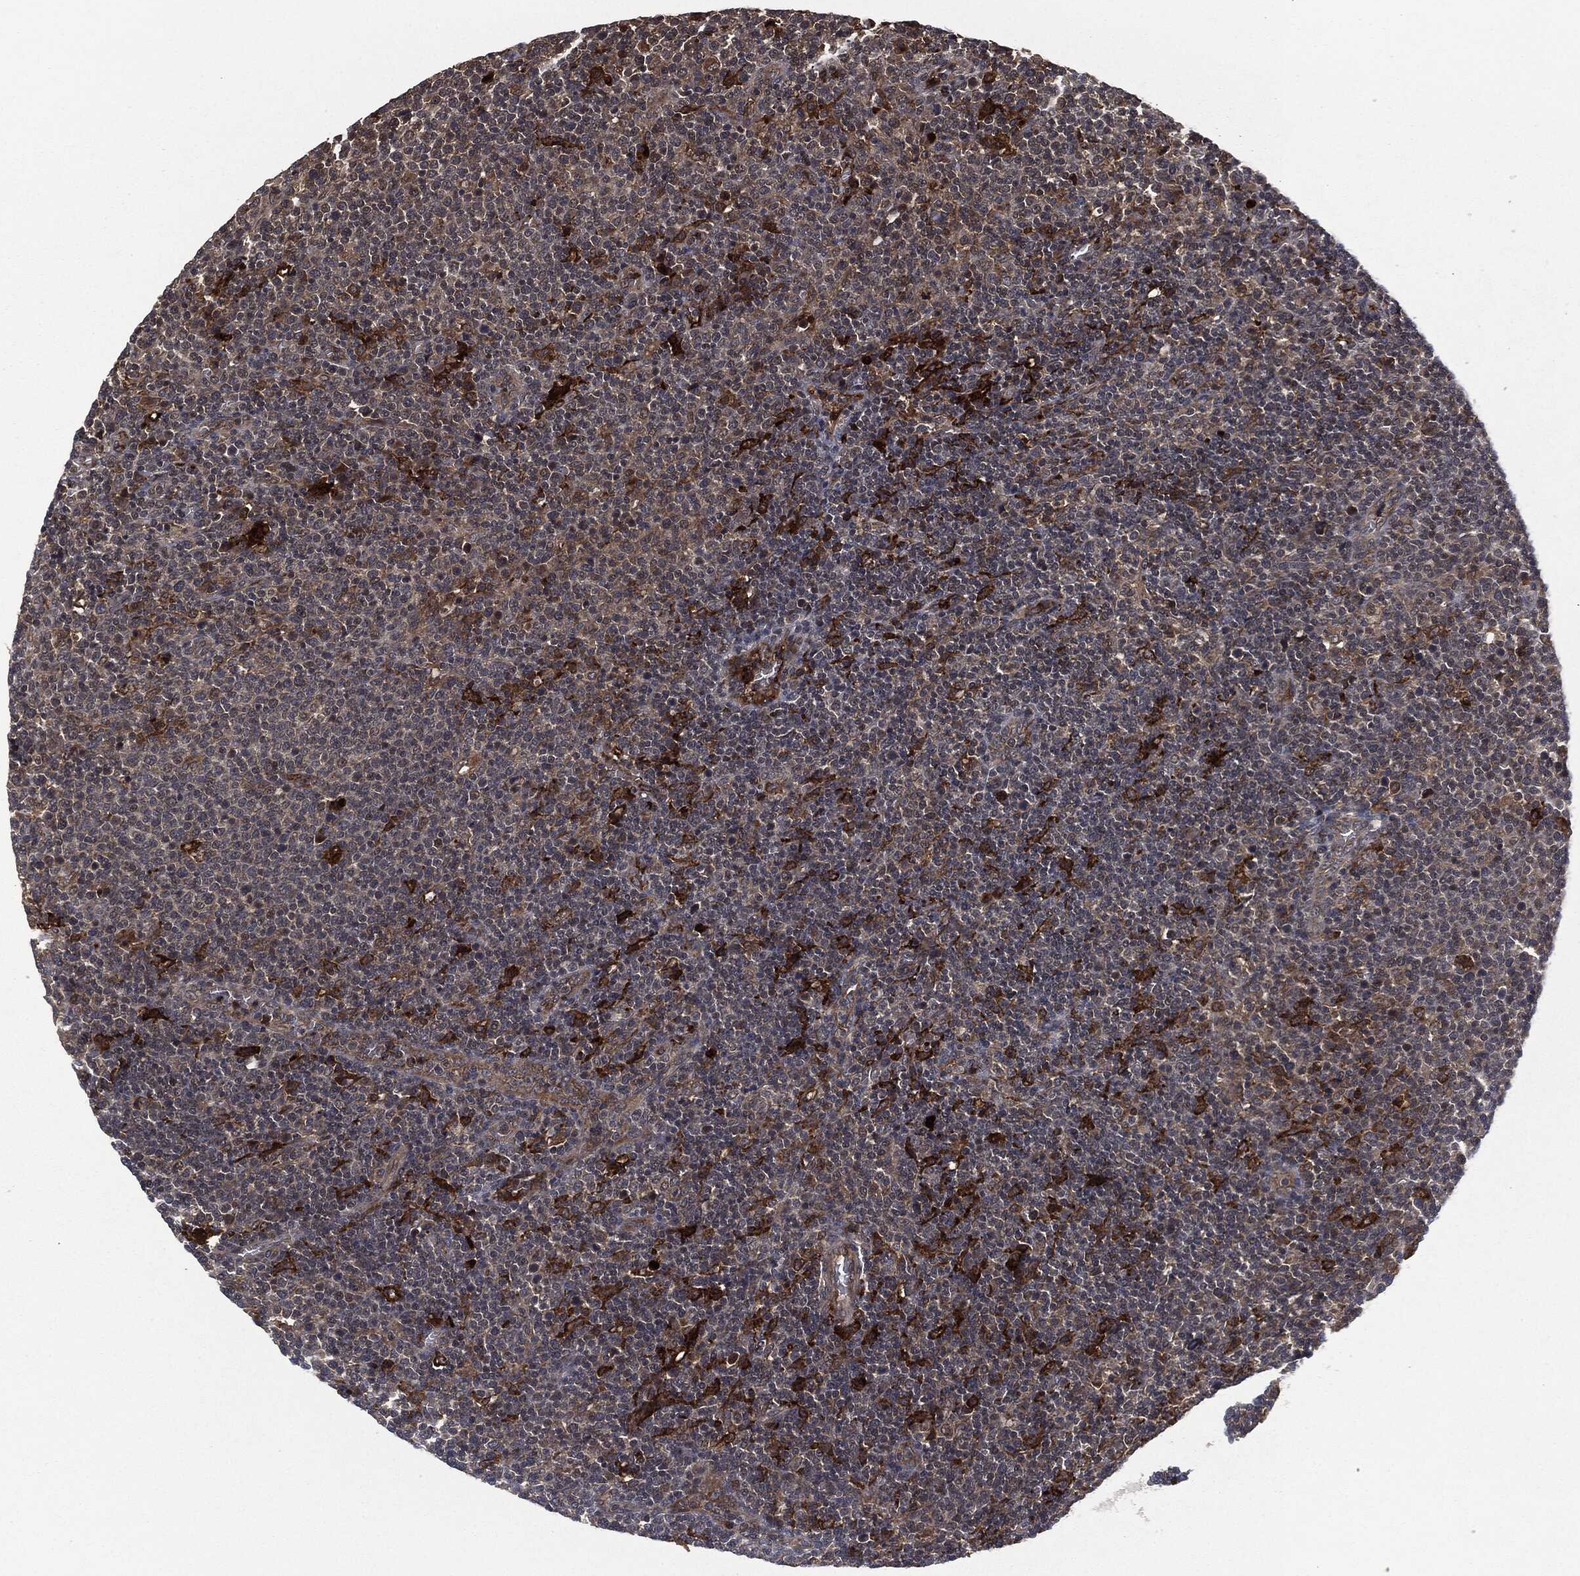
{"staining": {"intensity": "negative", "quantity": "none", "location": "none"}, "tissue": "lymphoma", "cell_type": "Tumor cells", "image_type": "cancer", "snomed": [{"axis": "morphology", "description": "Malignant lymphoma, non-Hodgkin's type, High grade"}, {"axis": "topography", "description": "Lymph node"}], "caption": "The micrograph reveals no significant positivity in tumor cells of malignant lymphoma, non-Hodgkin's type (high-grade).", "gene": "CRABP2", "patient": {"sex": "male", "age": 61}}